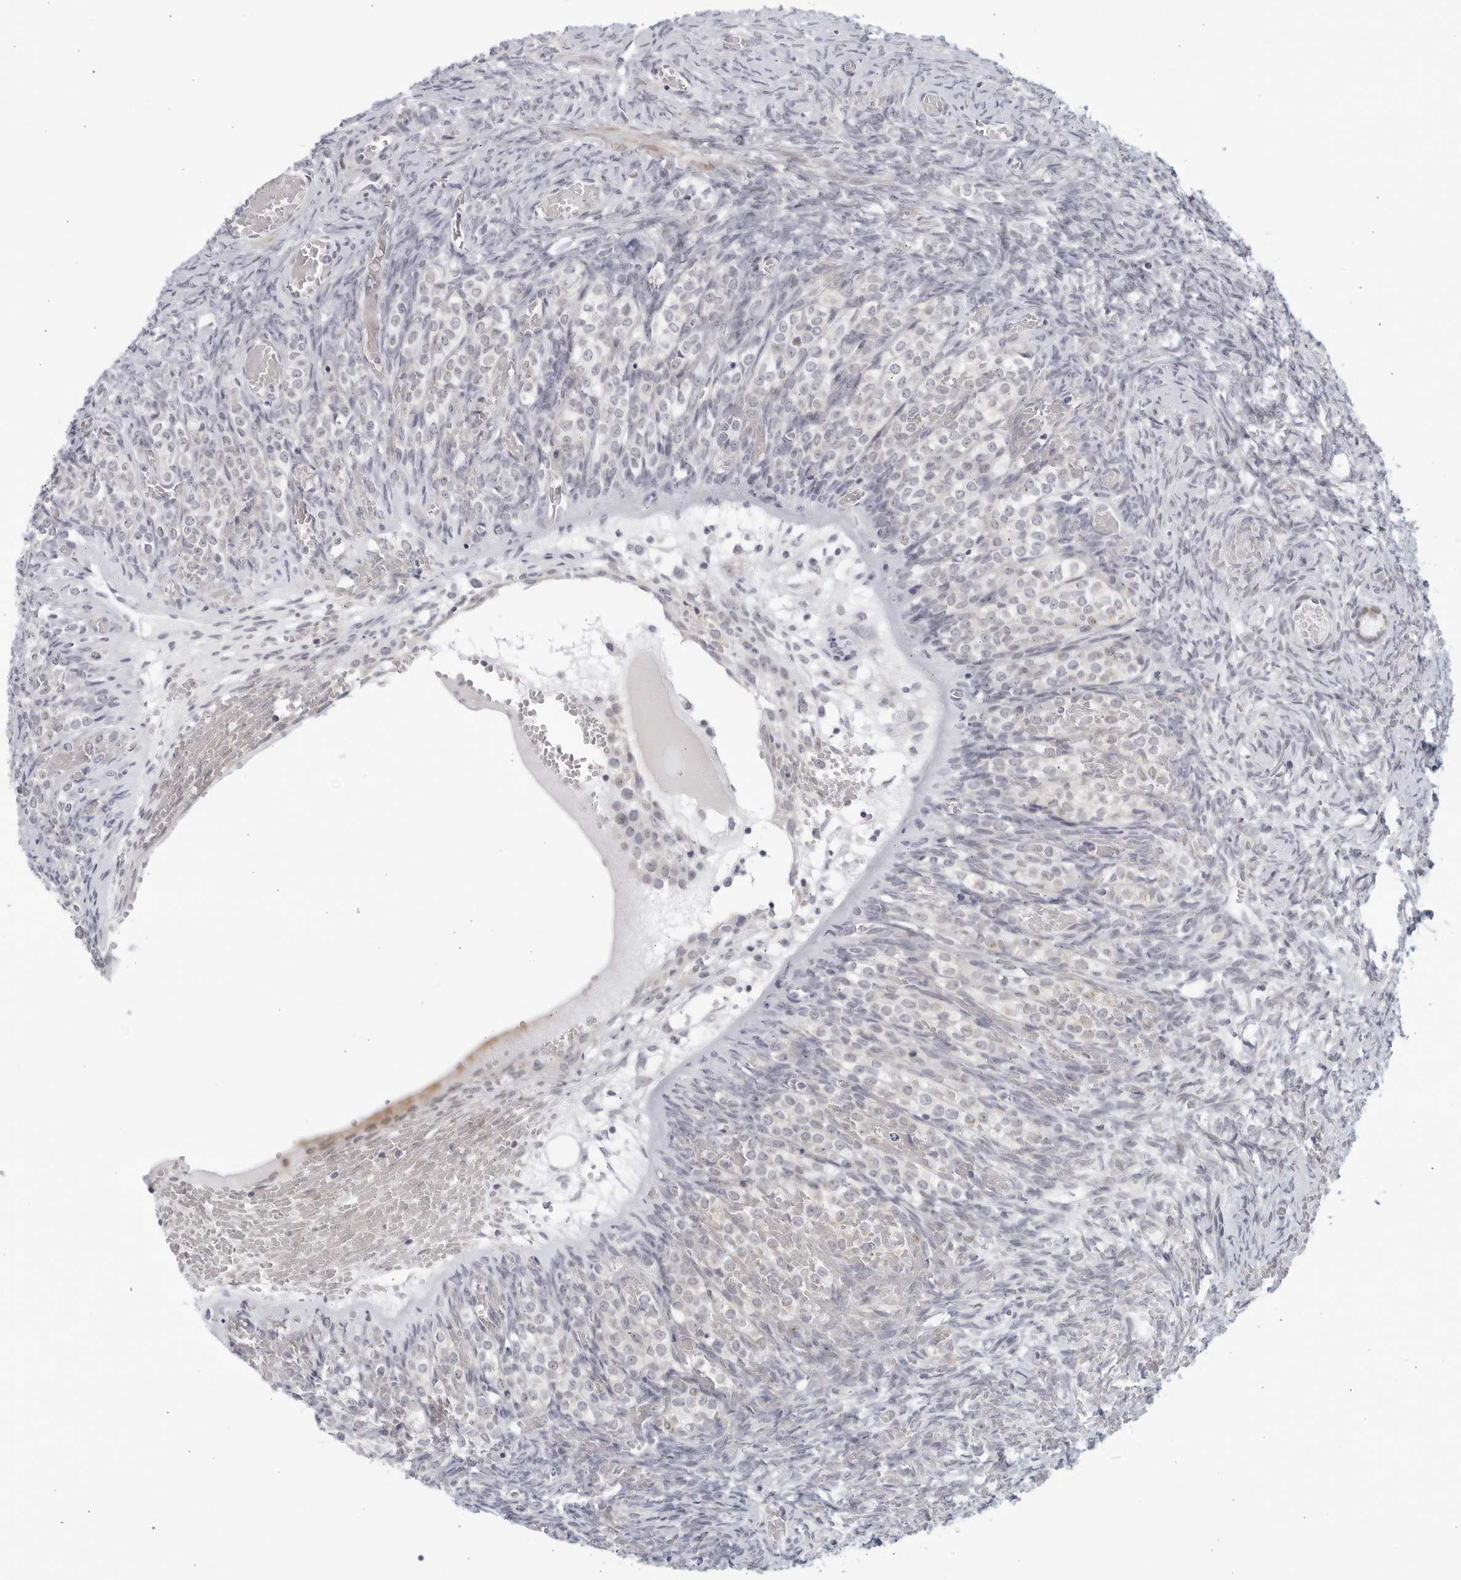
{"staining": {"intensity": "negative", "quantity": "none", "location": "none"}, "tissue": "ovary", "cell_type": "Follicle cells", "image_type": "normal", "snomed": [{"axis": "morphology", "description": "Adenocarcinoma, NOS"}, {"axis": "topography", "description": "Endometrium"}], "caption": "High power microscopy micrograph of an immunohistochemistry image of unremarkable ovary, revealing no significant staining in follicle cells.", "gene": "WDTC1", "patient": {"sex": "female", "age": 32}}